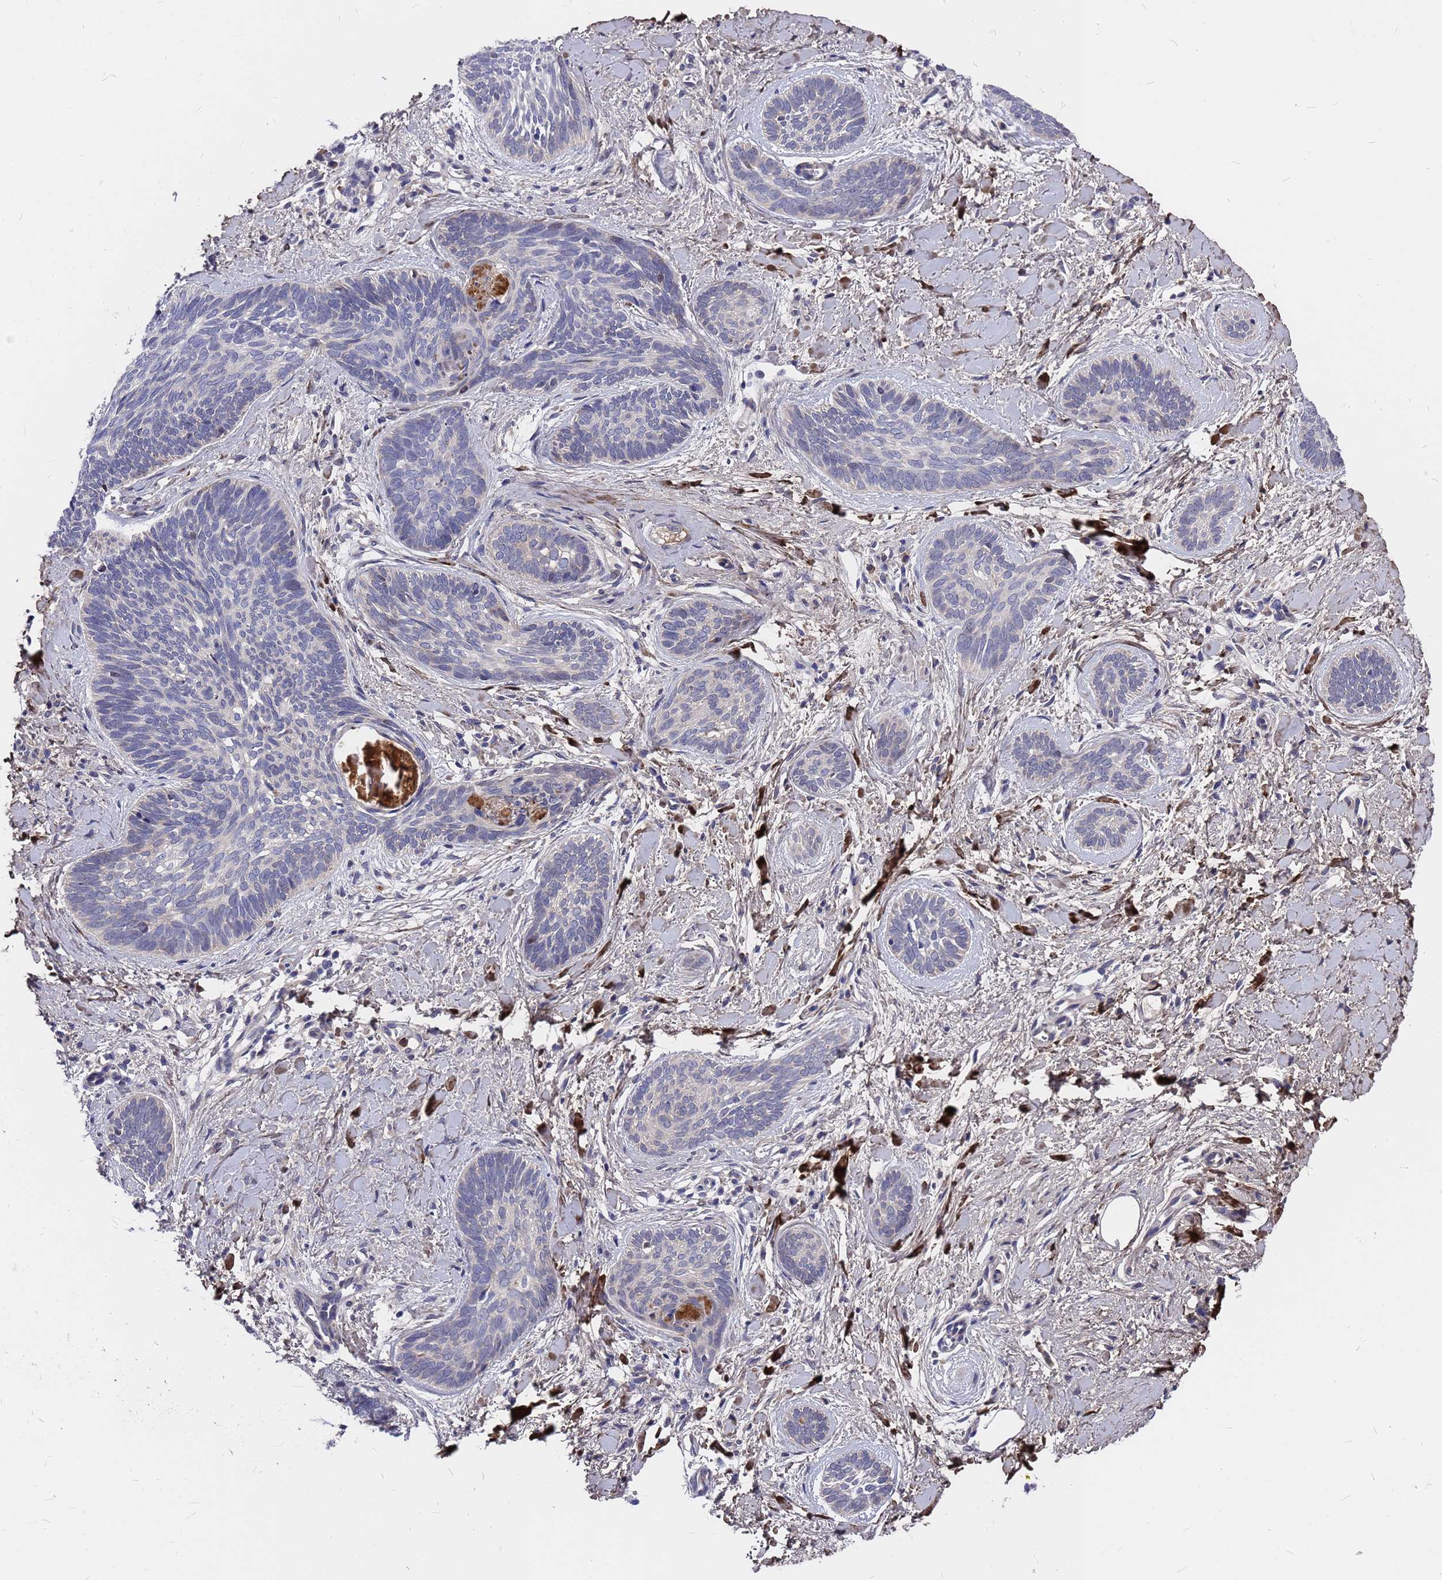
{"staining": {"intensity": "negative", "quantity": "none", "location": "none"}, "tissue": "skin cancer", "cell_type": "Tumor cells", "image_type": "cancer", "snomed": [{"axis": "morphology", "description": "Basal cell carcinoma"}, {"axis": "topography", "description": "Skin"}], "caption": "A photomicrograph of human skin cancer (basal cell carcinoma) is negative for staining in tumor cells.", "gene": "ZNF717", "patient": {"sex": "female", "age": 81}}